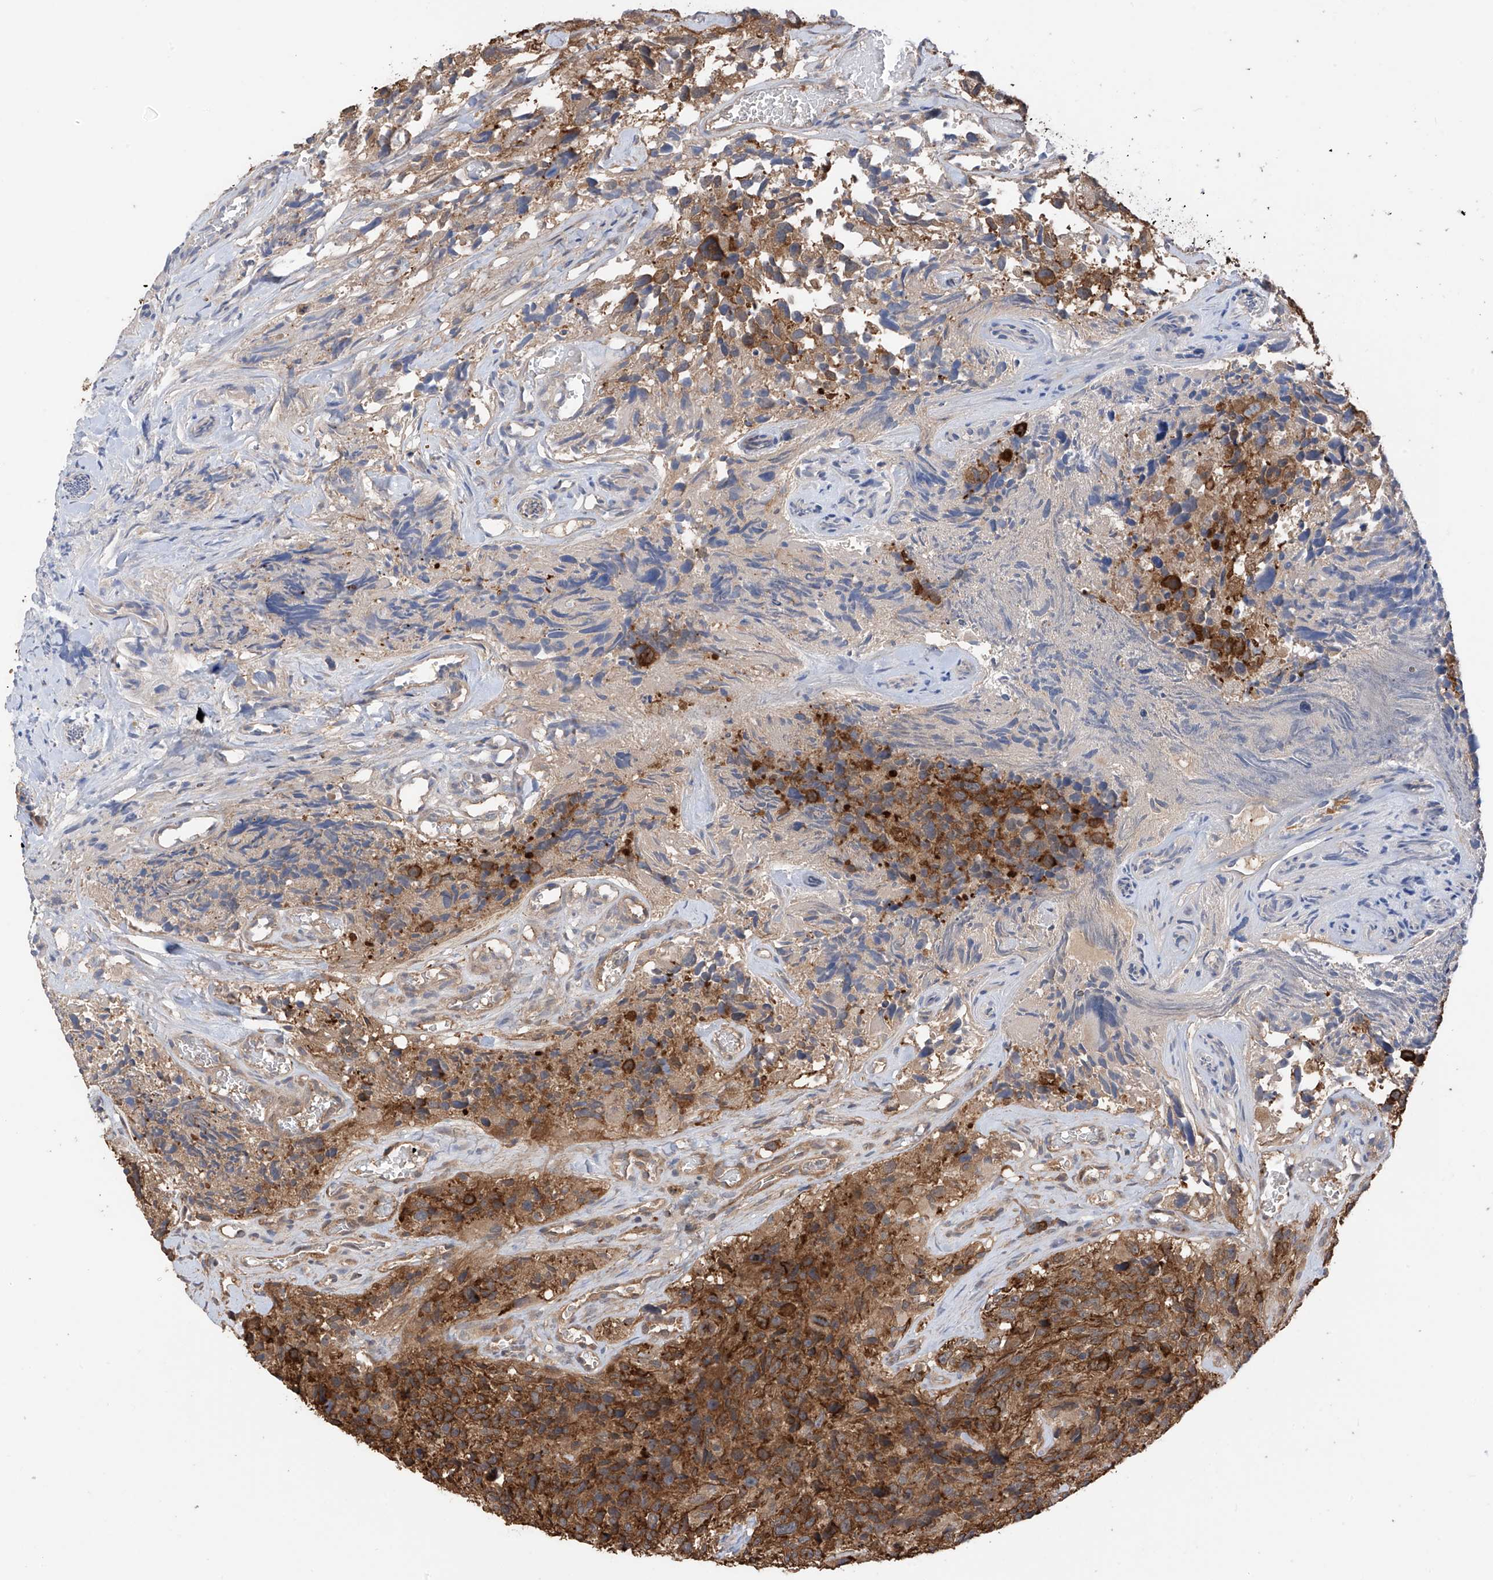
{"staining": {"intensity": "strong", "quantity": "25%-75%", "location": "cytoplasmic/membranous"}, "tissue": "glioma", "cell_type": "Tumor cells", "image_type": "cancer", "snomed": [{"axis": "morphology", "description": "Glioma, malignant, High grade"}, {"axis": "topography", "description": "Brain"}], "caption": "Malignant glioma (high-grade) stained with immunohistochemistry demonstrates strong cytoplasmic/membranous staining in about 25%-75% of tumor cells.", "gene": "RPAIN", "patient": {"sex": "male", "age": 69}}